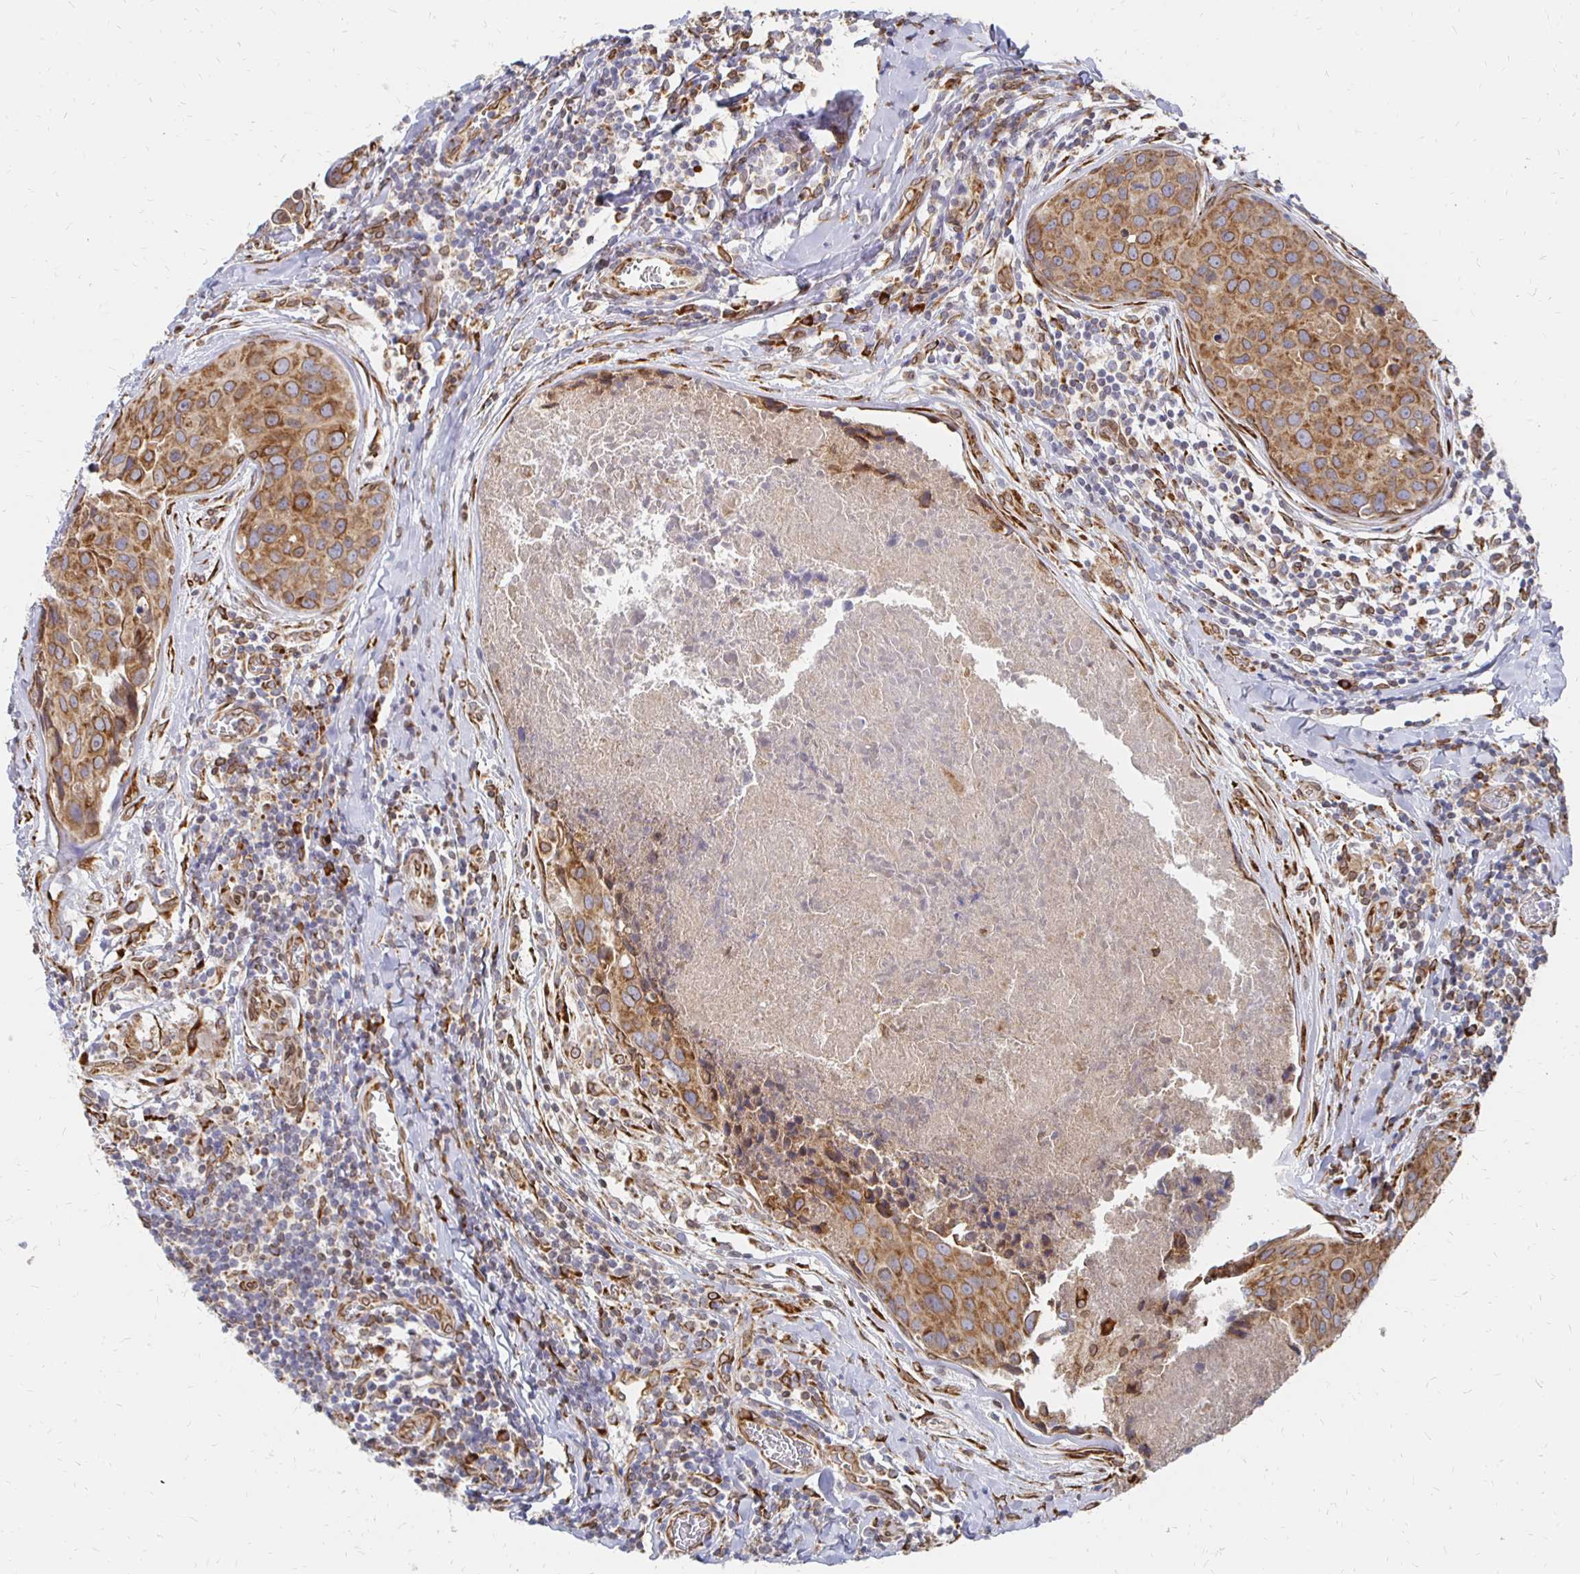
{"staining": {"intensity": "moderate", "quantity": ">75%", "location": "cytoplasmic/membranous,nuclear"}, "tissue": "breast cancer", "cell_type": "Tumor cells", "image_type": "cancer", "snomed": [{"axis": "morphology", "description": "Duct carcinoma"}, {"axis": "topography", "description": "Breast"}], "caption": "Moderate cytoplasmic/membranous and nuclear protein expression is identified in approximately >75% of tumor cells in breast cancer (invasive ductal carcinoma).", "gene": "PELI3", "patient": {"sex": "female", "age": 24}}